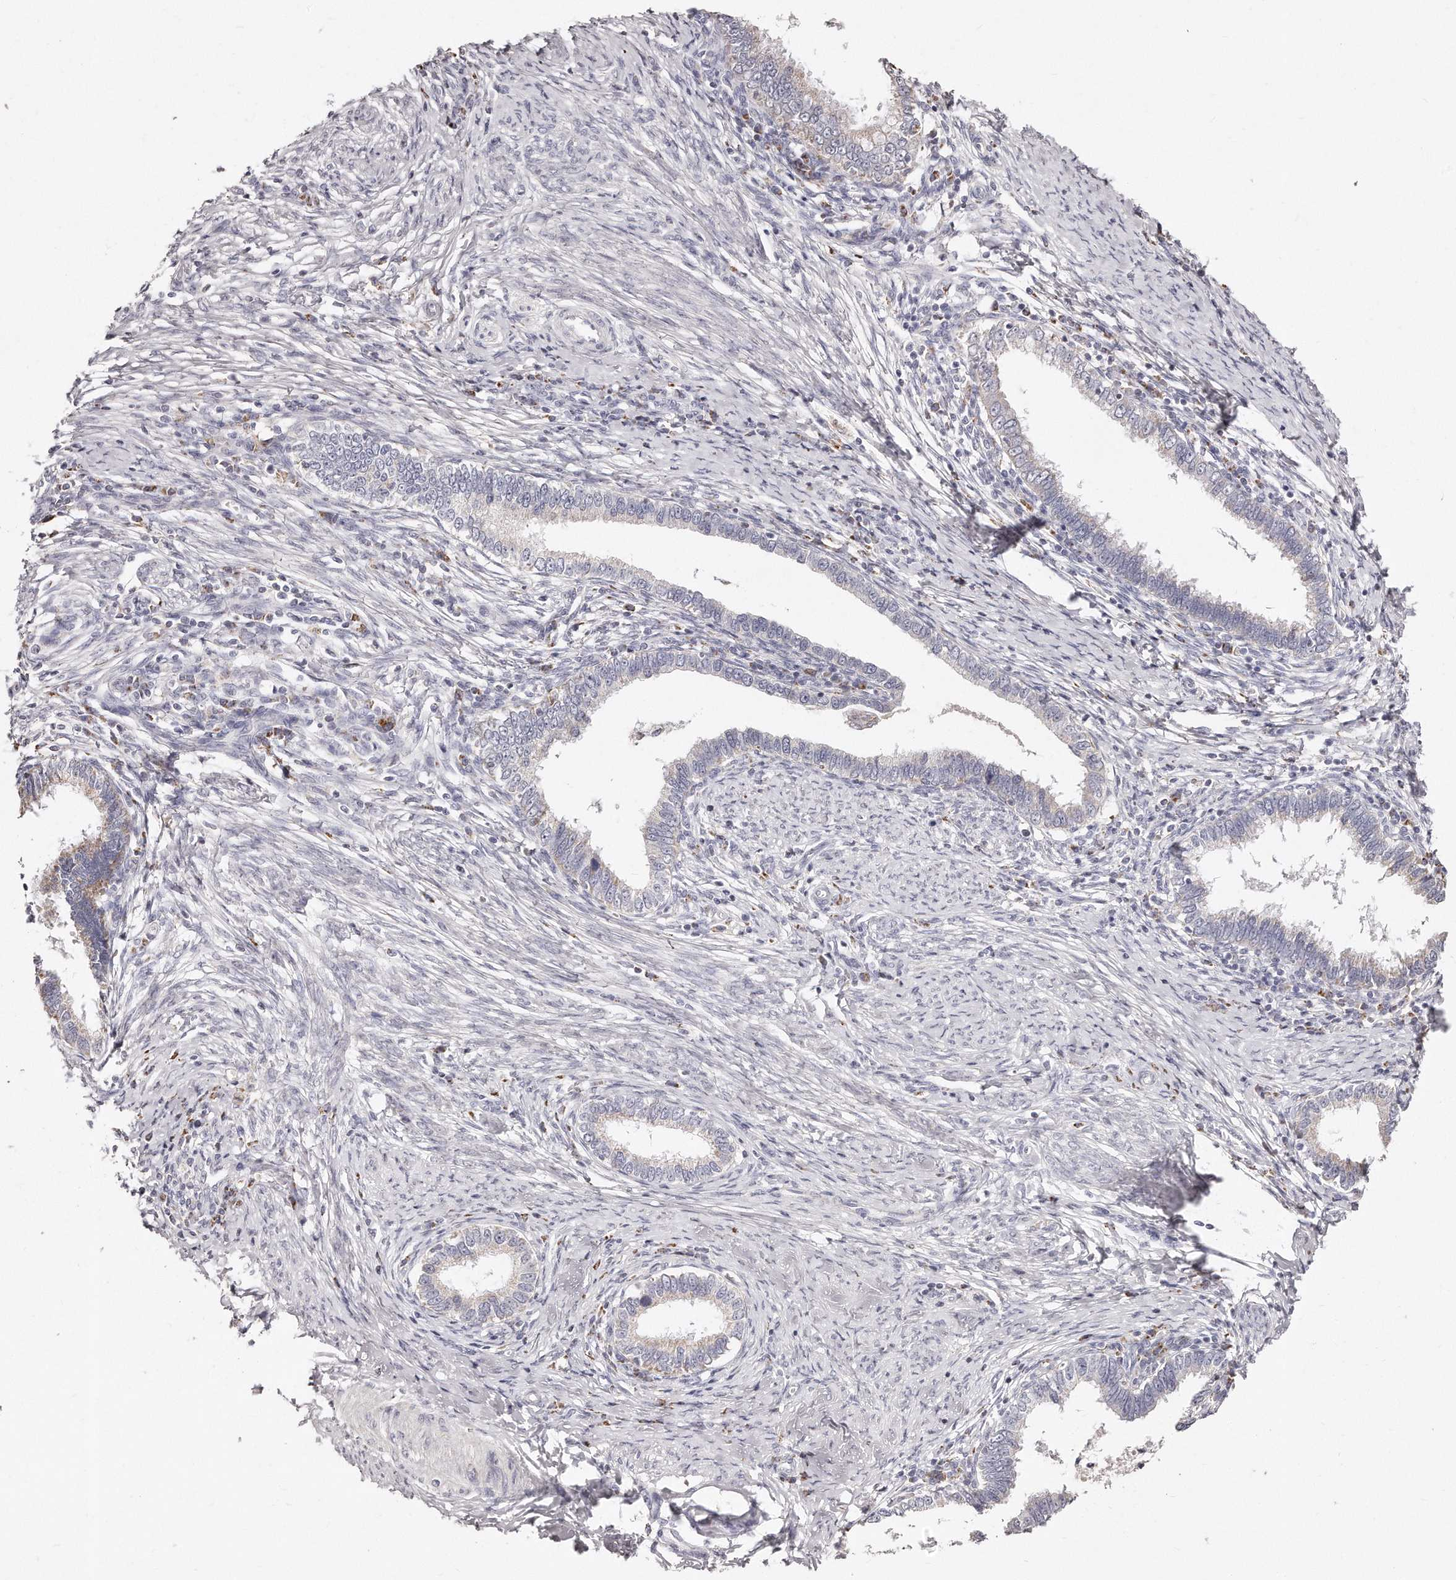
{"staining": {"intensity": "weak", "quantity": "<25%", "location": "cytoplasmic/membranous"}, "tissue": "cervical cancer", "cell_type": "Tumor cells", "image_type": "cancer", "snomed": [{"axis": "morphology", "description": "Adenocarcinoma, NOS"}, {"axis": "topography", "description": "Cervix"}], "caption": "Human cervical adenocarcinoma stained for a protein using IHC demonstrates no staining in tumor cells.", "gene": "RTKN", "patient": {"sex": "female", "age": 36}}